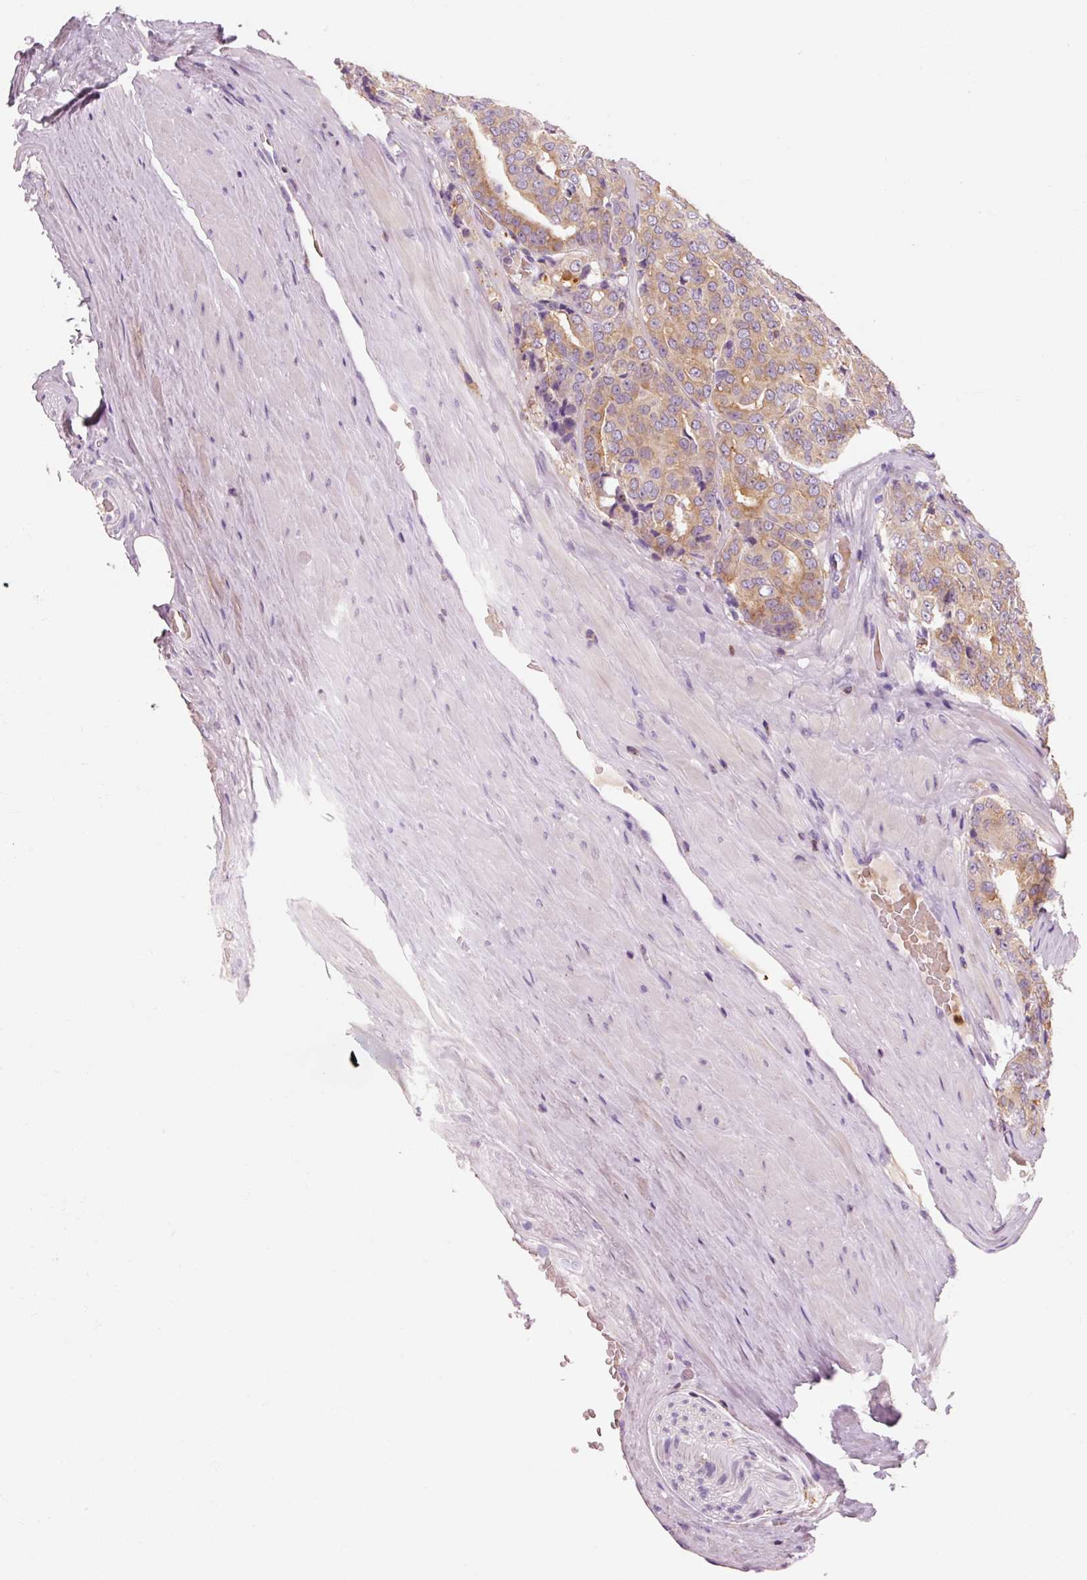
{"staining": {"intensity": "moderate", "quantity": ">75%", "location": "cytoplasmic/membranous"}, "tissue": "prostate cancer", "cell_type": "Tumor cells", "image_type": "cancer", "snomed": [{"axis": "morphology", "description": "Adenocarcinoma, High grade"}, {"axis": "topography", "description": "Prostate"}], "caption": "An image of prostate cancer (adenocarcinoma (high-grade)) stained for a protein shows moderate cytoplasmic/membranous brown staining in tumor cells. (Brightfield microscopy of DAB IHC at high magnification).", "gene": "OR8K1", "patient": {"sex": "male", "age": 68}}